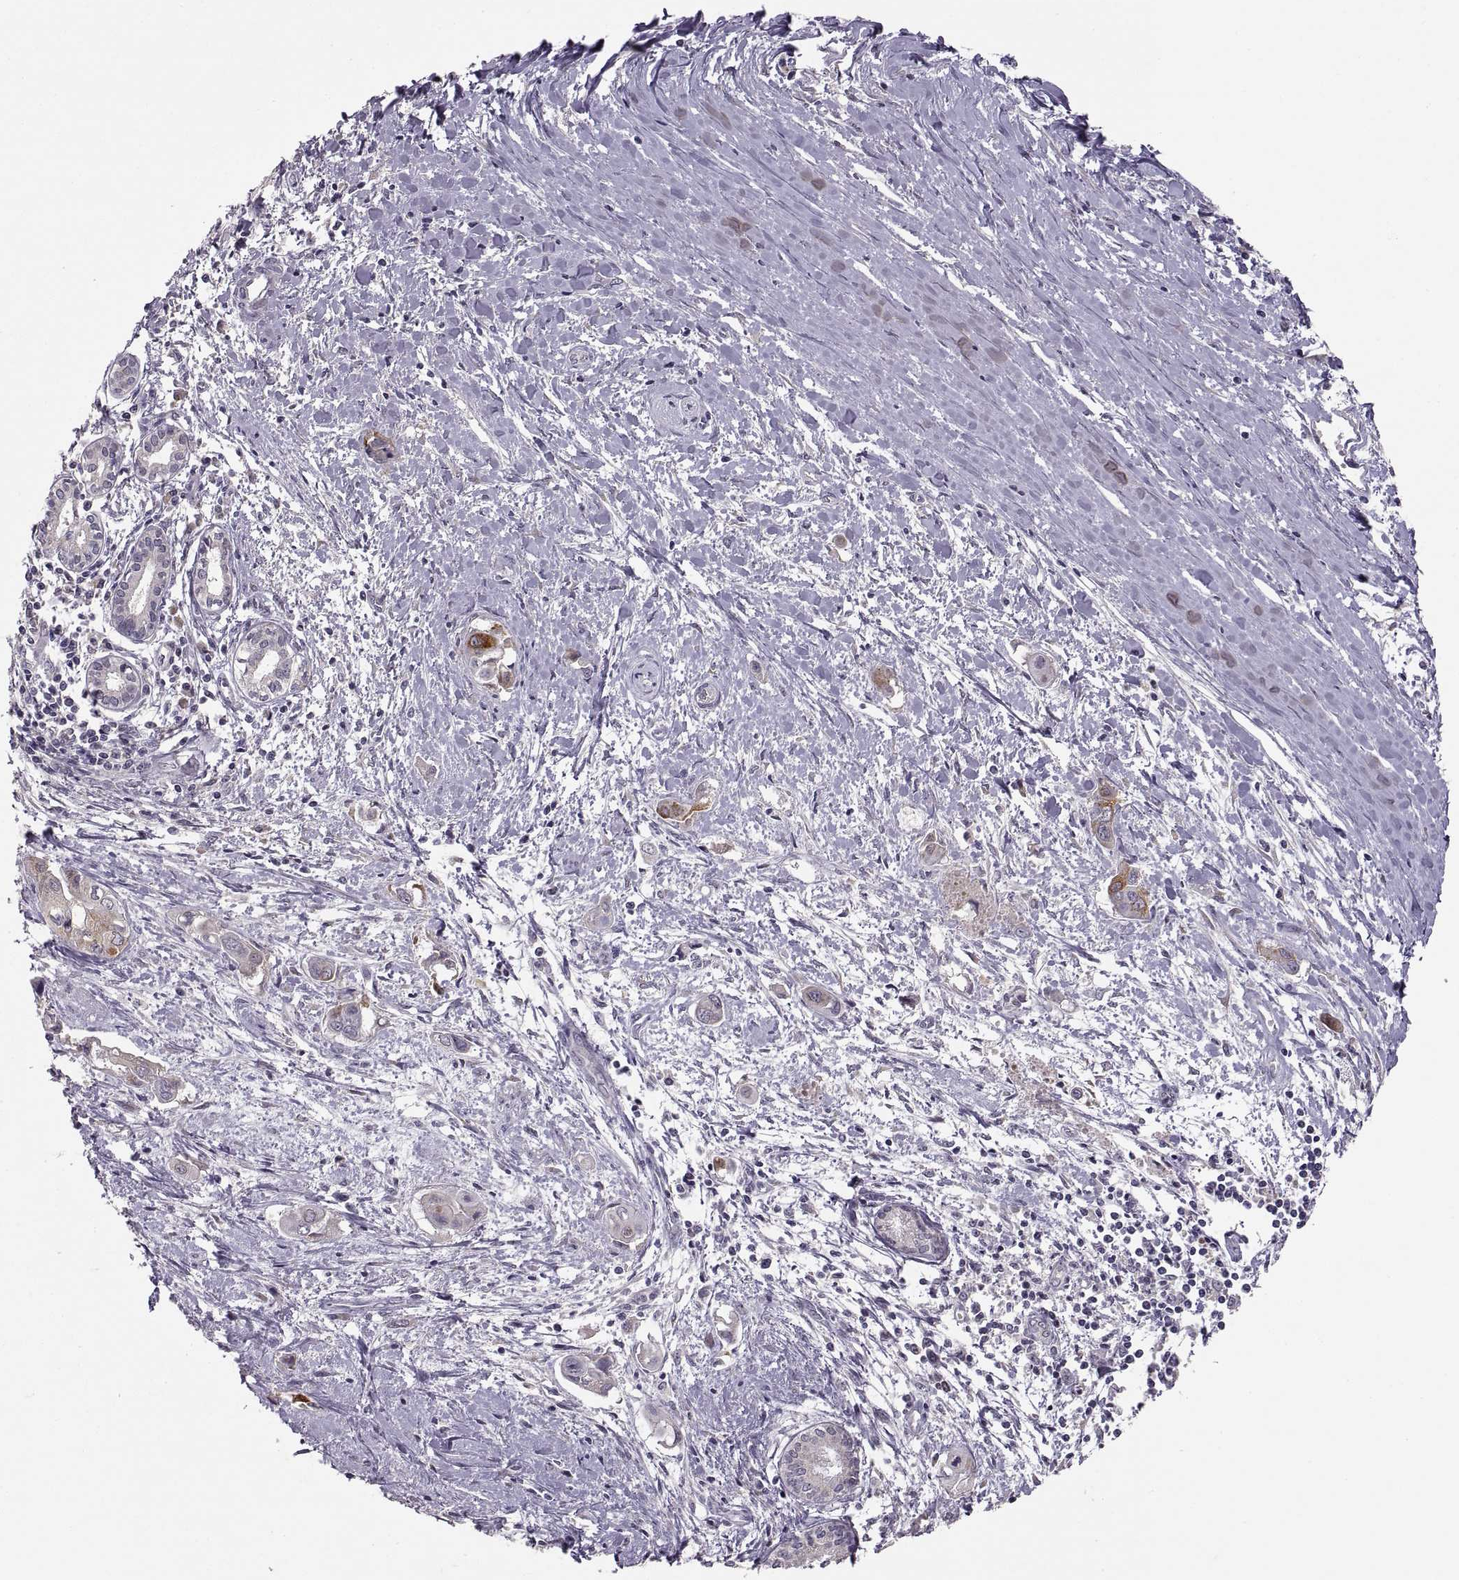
{"staining": {"intensity": "strong", "quantity": "<25%", "location": "cytoplasmic/membranous"}, "tissue": "pancreatic cancer", "cell_type": "Tumor cells", "image_type": "cancer", "snomed": [{"axis": "morphology", "description": "Adenocarcinoma, NOS"}, {"axis": "topography", "description": "Pancreas"}], "caption": "High-magnification brightfield microscopy of pancreatic cancer stained with DAB (brown) and counterstained with hematoxylin (blue). tumor cells exhibit strong cytoplasmic/membranous positivity is identified in approximately<25% of cells.", "gene": "HMGCR", "patient": {"sex": "male", "age": 60}}